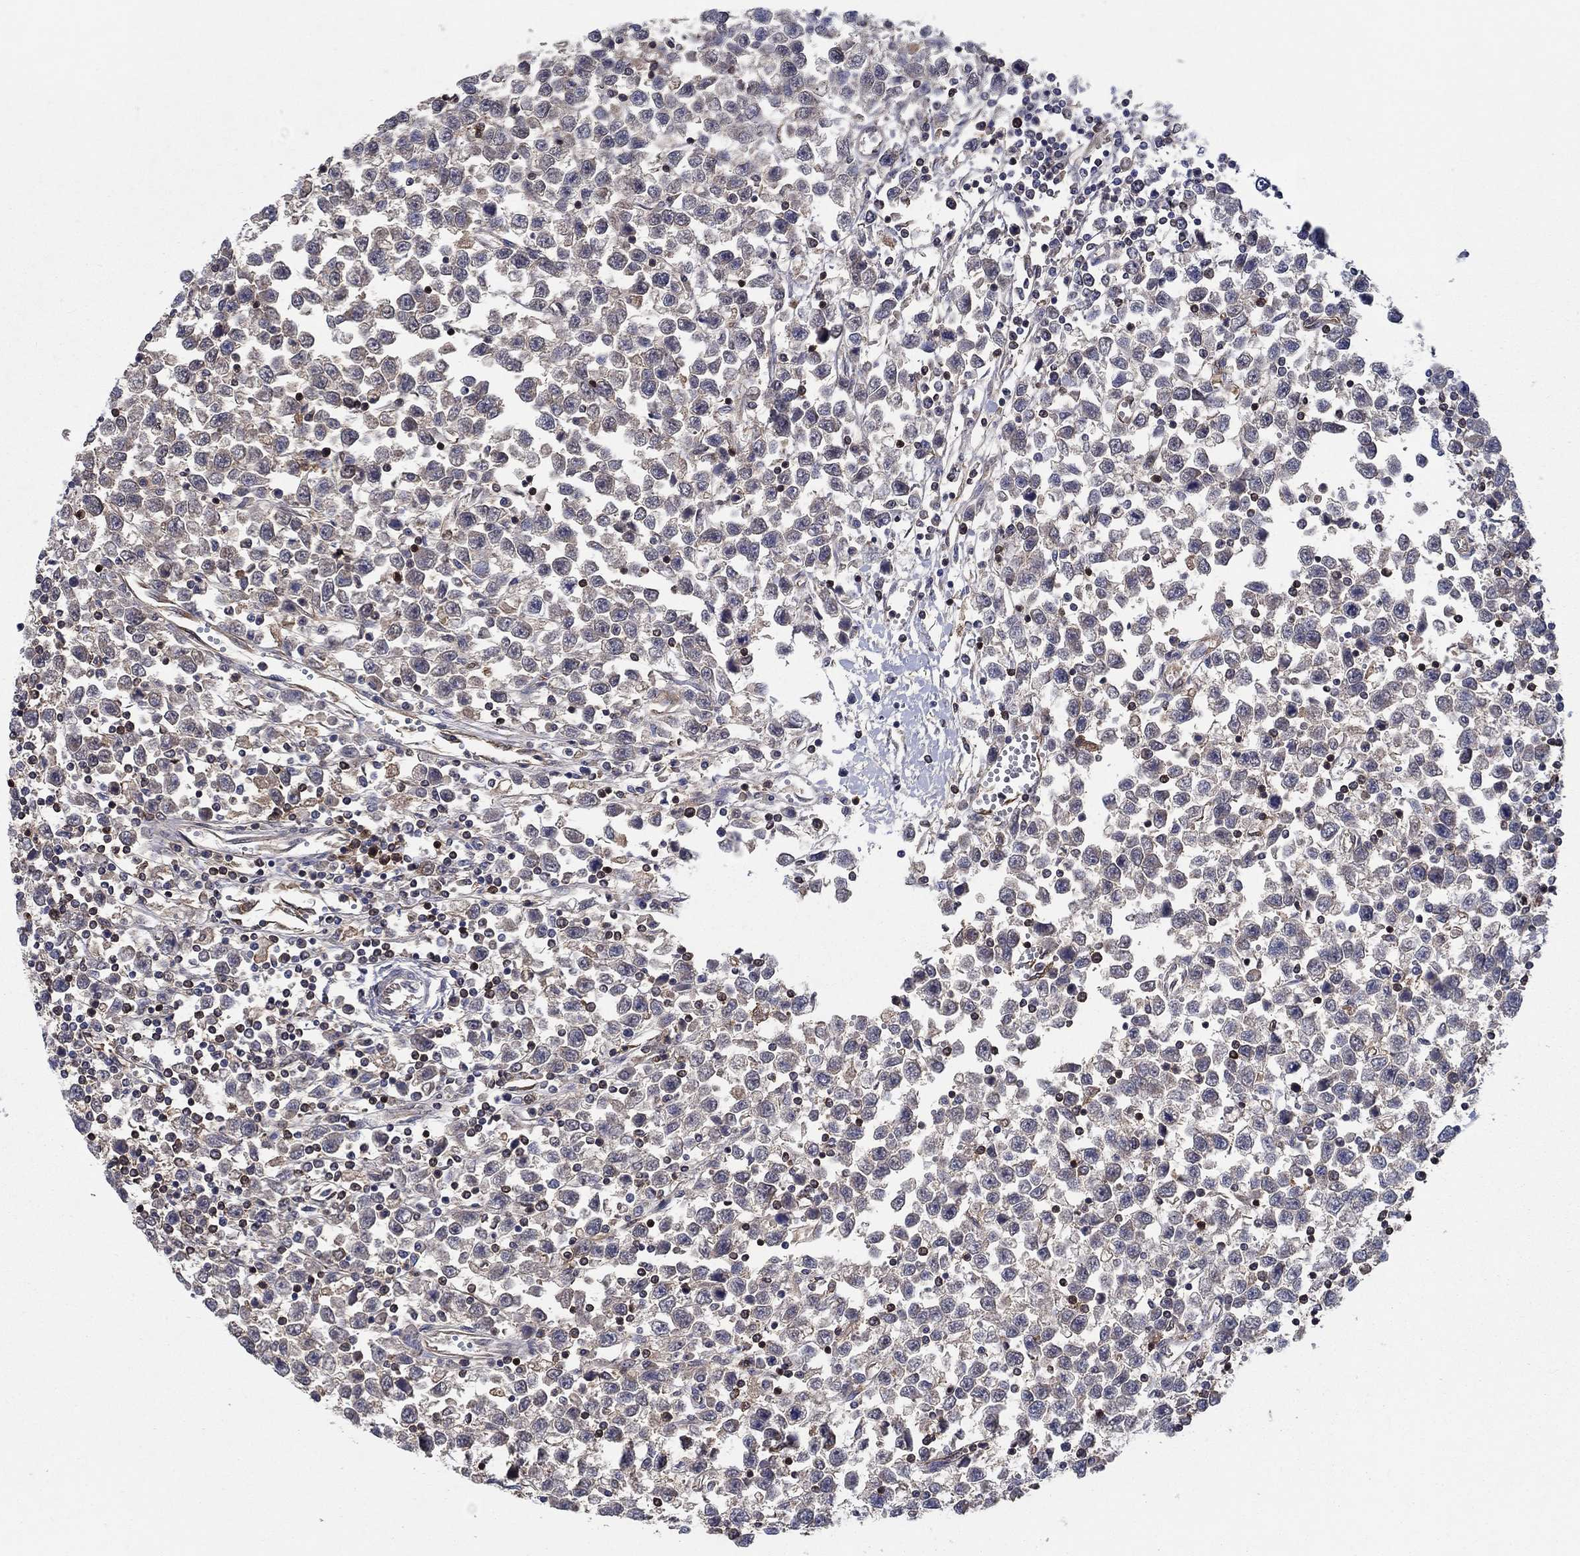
{"staining": {"intensity": "negative", "quantity": "none", "location": "none"}, "tissue": "testis cancer", "cell_type": "Tumor cells", "image_type": "cancer", "snomed": [{"axis": "morphology", "description": "Seminoma, NOS"}, {"axis": "topography", "description": "Testis"}], "caption": "Immunohistochemistry (IHC) image of human seminoma (testis) stained for a protein (brown), which reveals no expression in tumor cells. (DAB (3,3'-diaminobenzidine) immunohistochemistry (IHC), high magnification).", "gene": "AGFG2", "patient": {"sex": "male", "age": 34}}